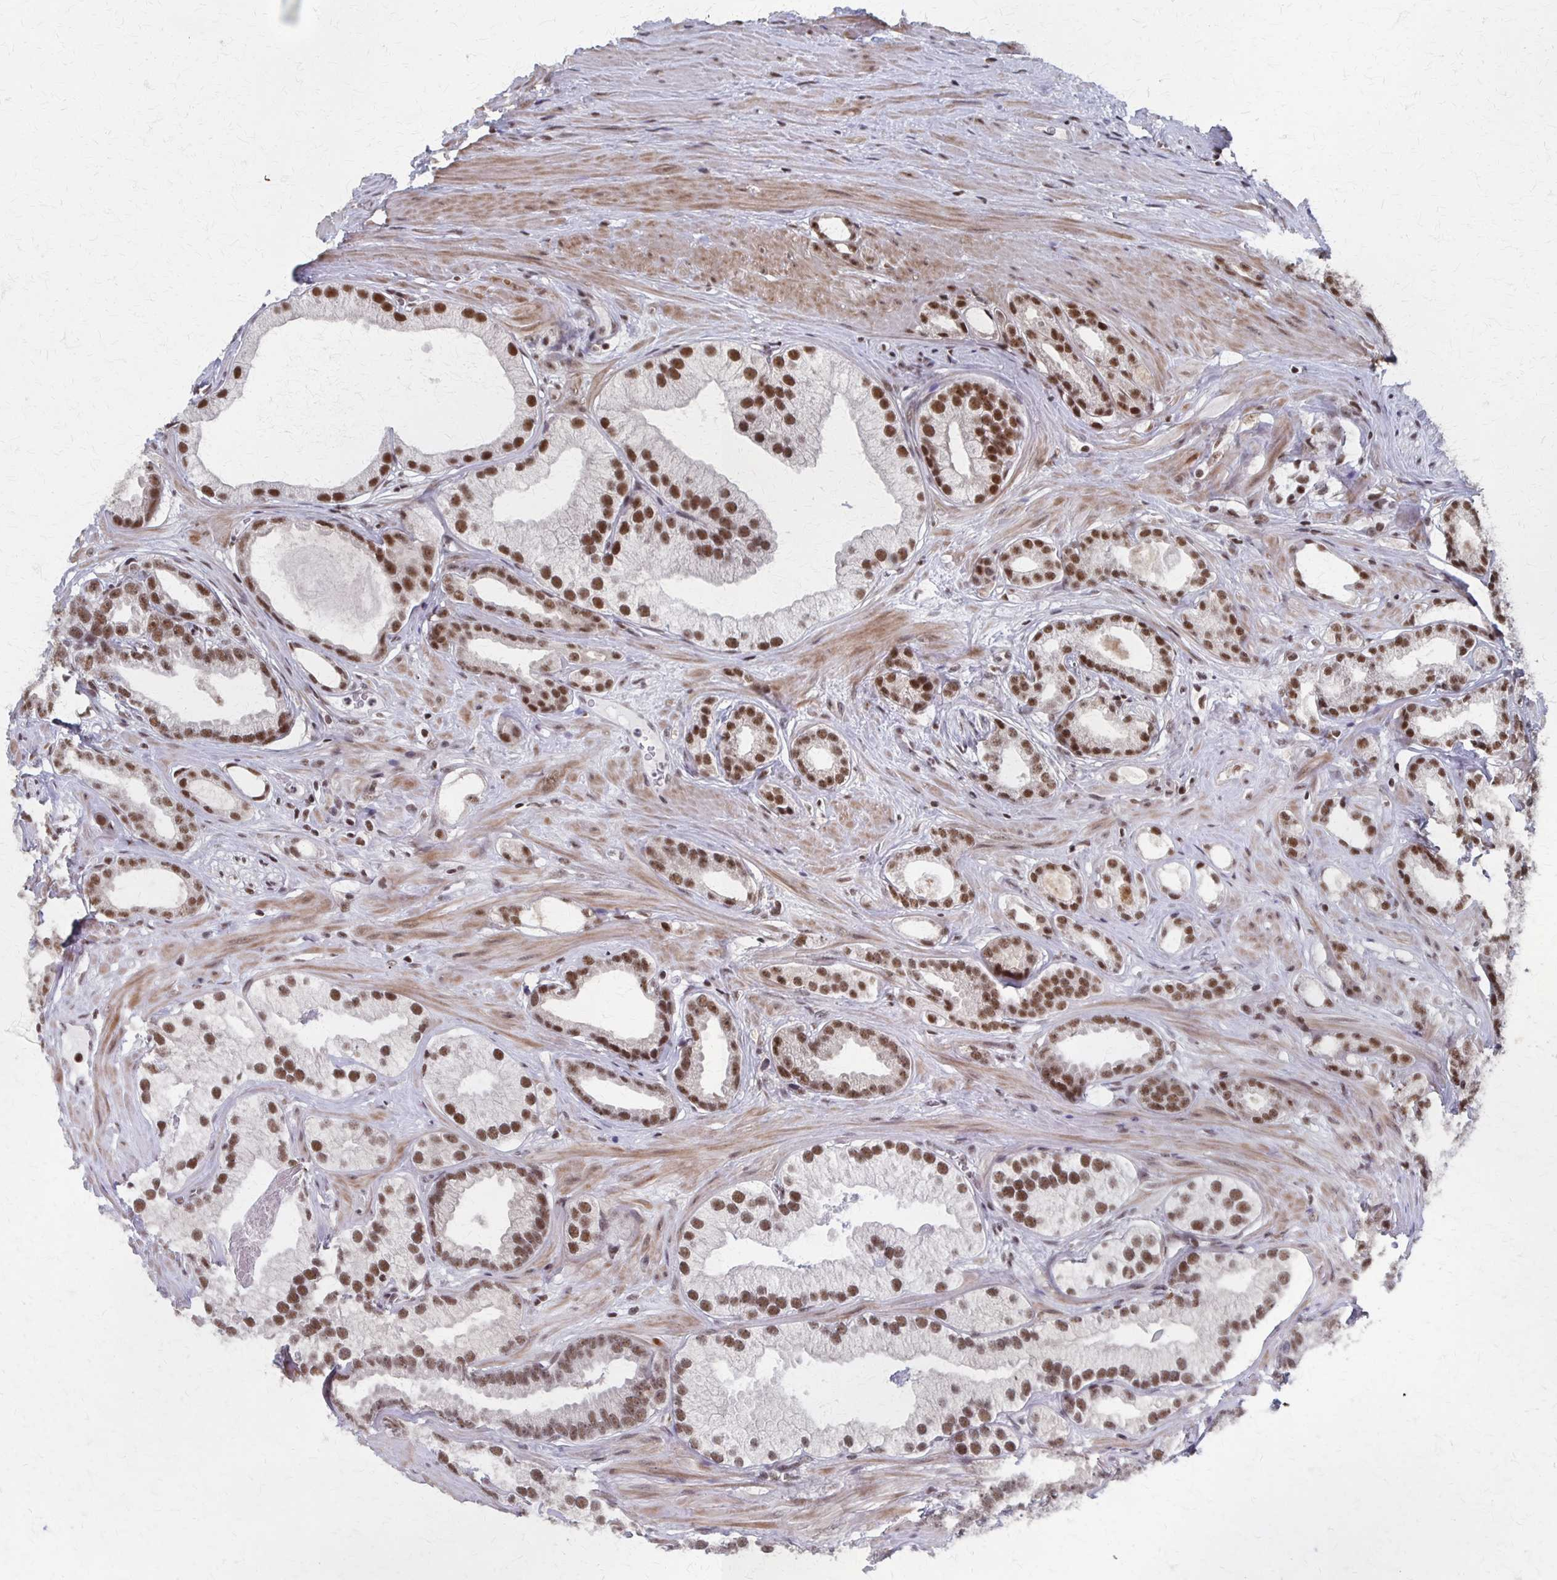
{"staining": {"intensity": "moderate", "quantity": ">75%", "location": "nuclear"}, "tissue": "prostate cancer", "cell_type": "Tumor cells", "image_type": "cancer", "snomed": [{"axis": "morphology", "description": "Adenocarcinoma, Low grade"}, {"axis": "topography", "description": "Prostate"}], "caption": "Human prostate low-grade adenocarcinoma stained with a protein marker reveals moderate staining in tumor cells.", "gene": "GTF2B", "patient": {"sex": "male", "age": 65}}